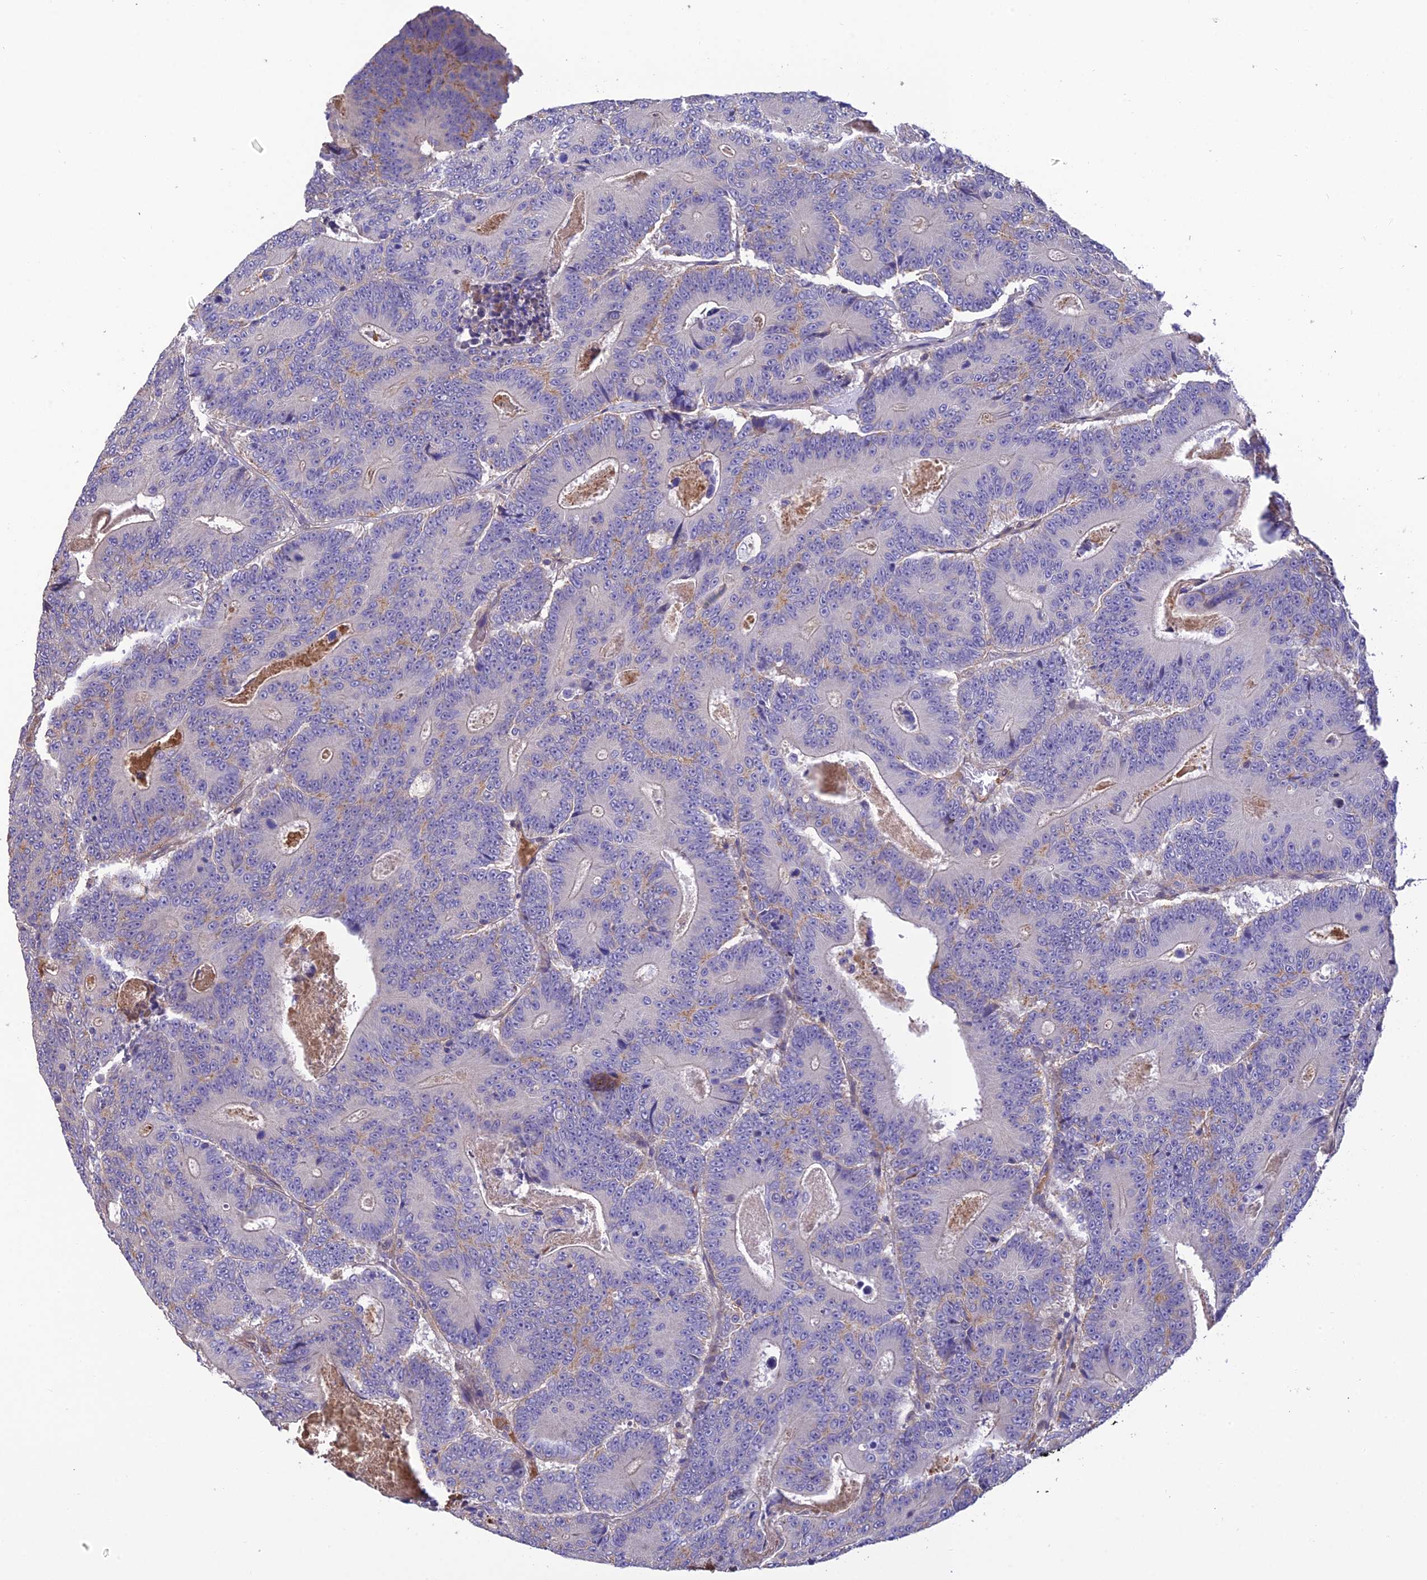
{"staining": {"intensity": "moderate", "quantity": "<25%", "location": "cytoplasmic/membranous"}, "tissue": "colorectal cancer", "cell_type": "Tumor cells", "image_type": "cancer", "snomed": [{"axis": "morphology", "description": "Adenocarcinoma, NOS"}, {"axis": "topography", "description": "Colon"}], "caption": "An image showing moderate cytoplasmic/membranous staining in about <25% of tumor cells in colorectal cancer, as visualized by brown immunohistochemical staining.", "gene": "MIOS", "patient": {"sex": "male", "age": 83}}